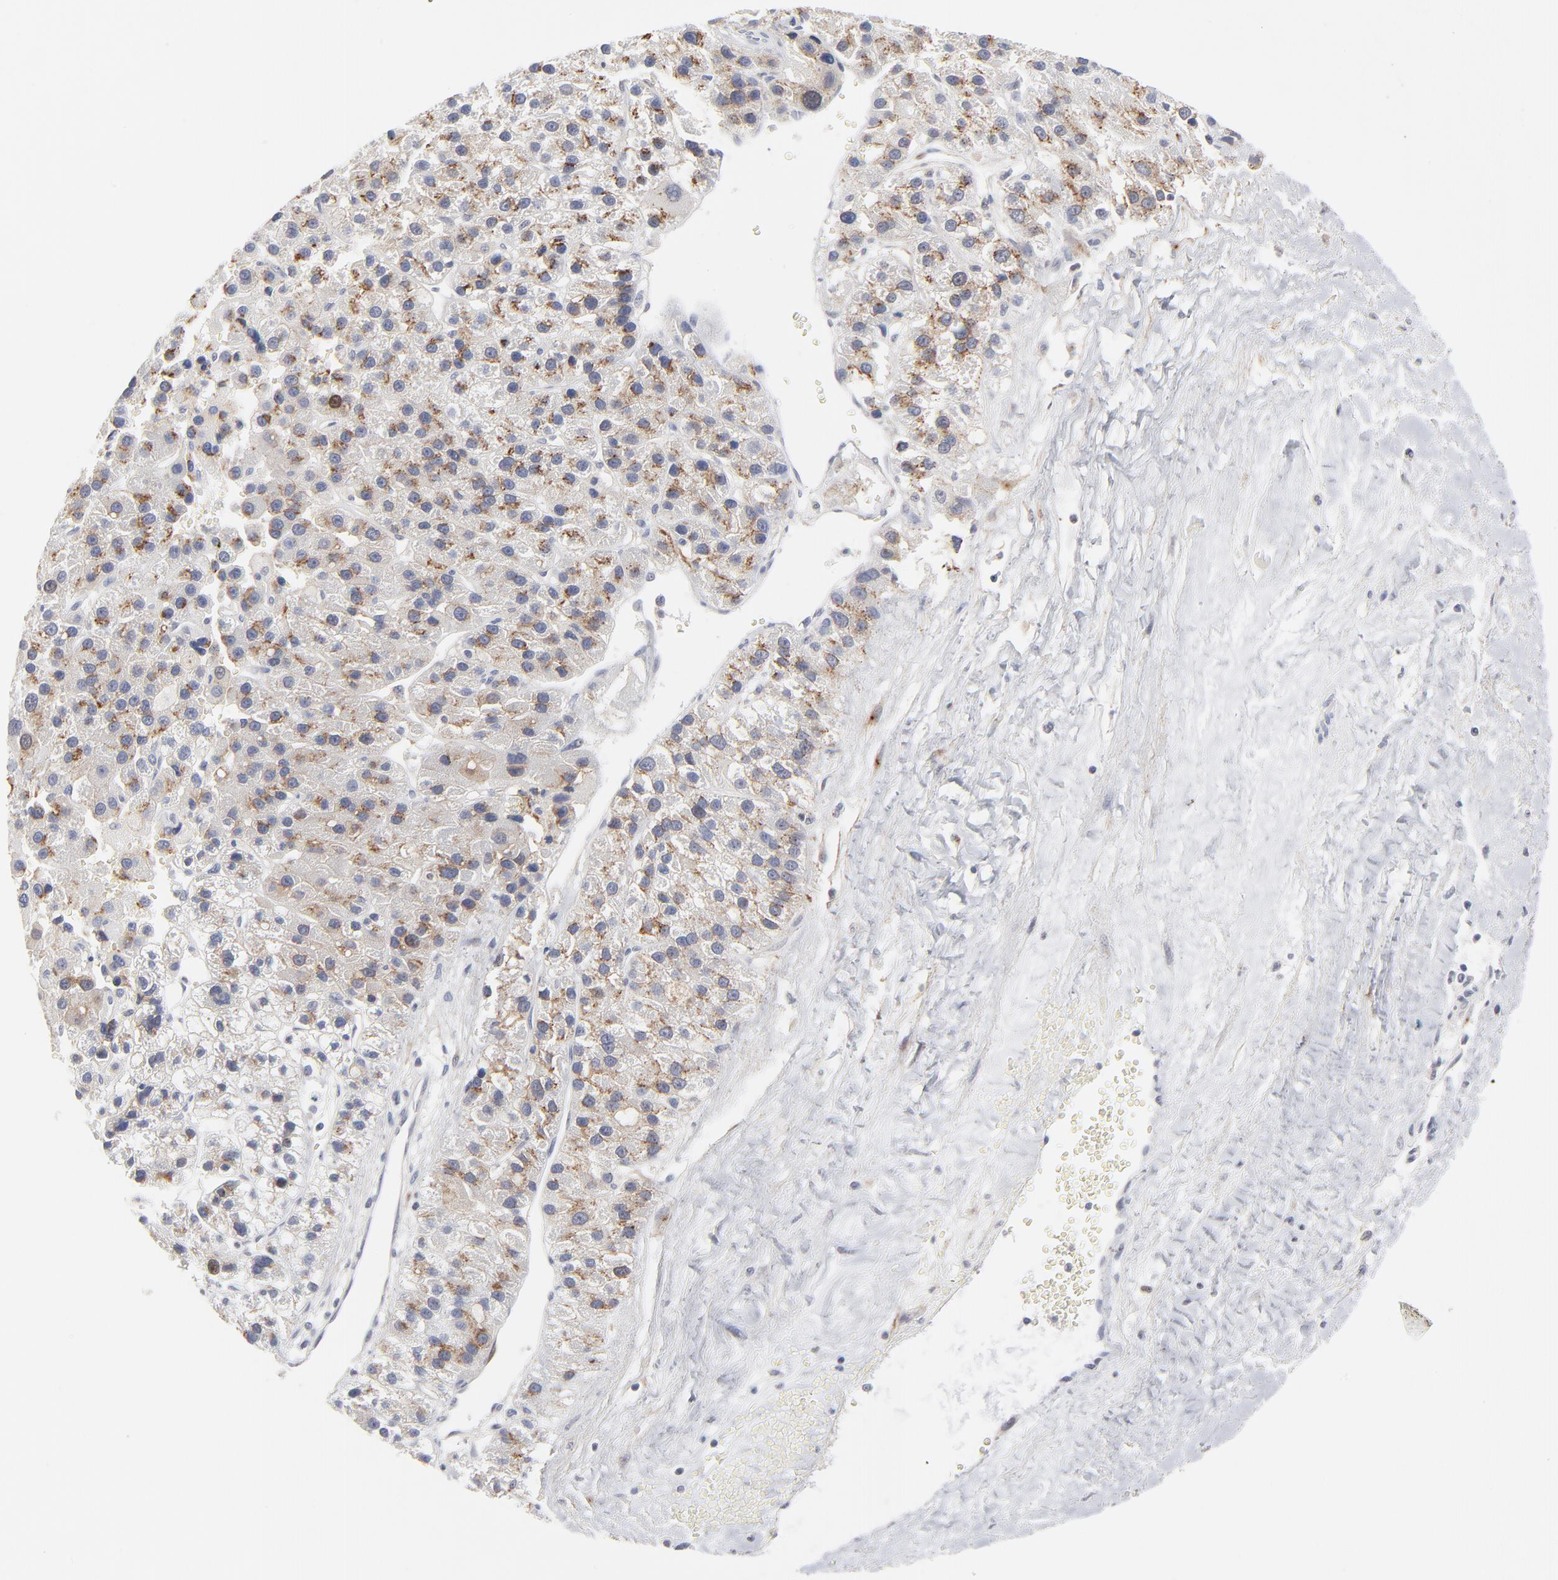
{"staining": {"intensity": "weak", "quantity": "25%-75%", "location": "cytoplasmic/membranous"}, "tissue": "liver cancer", "cell_type": "Tumor cells", "image_type": "cancer", "snomed": [{"axis": "morphology", "description": "Carcinoma, Hepatocellular, NOS"}, {"axis": "topography", "description": "Liver"}], "caption": "Human liver hepatocellular carcinoma stained with a protein marker displays weak staining in tumor cells.", "gene": "AURKA", "patient": {"sex": "female", "age": 85}}